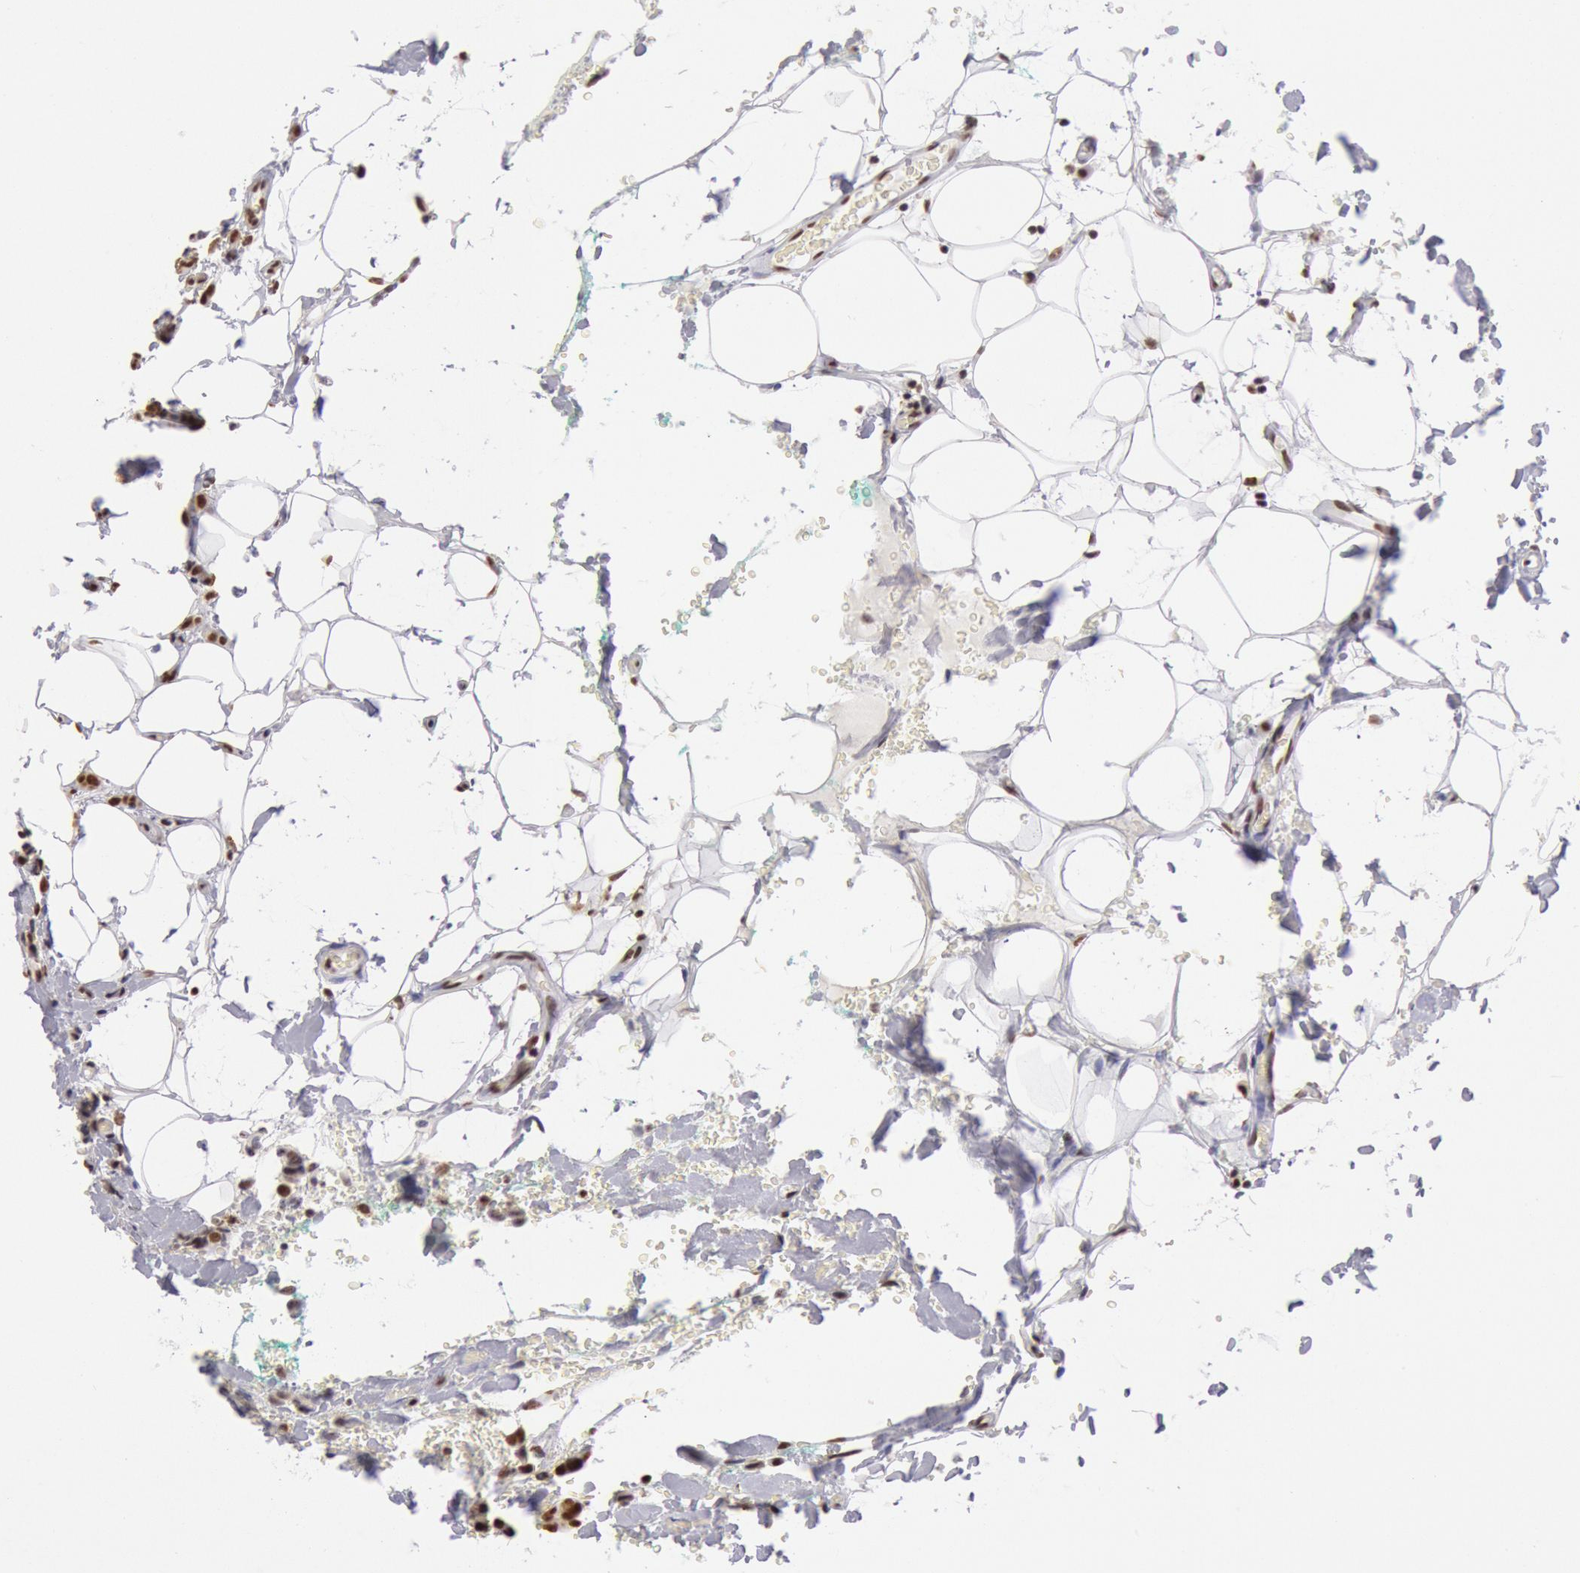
{"staining": {"intensity": "strong", "quantity": ">75%", "location": "nuclear"}, "tissue": "breast cancer", "cell_type": "Tumor cells", "image_type": "cancer", "snomed": [{"axis": "morphology", "description": "Lobular carcinoma"}, {"axis": "topography", "description": "Breast"}], "caption": "IHC of breast cancer (lobular carcinoma) exhibits high levels of strong nuclear staining in about >75% of tumor cells.", "gene": "SNRPD3", "patient": {"sex": "female", "age": 60}}